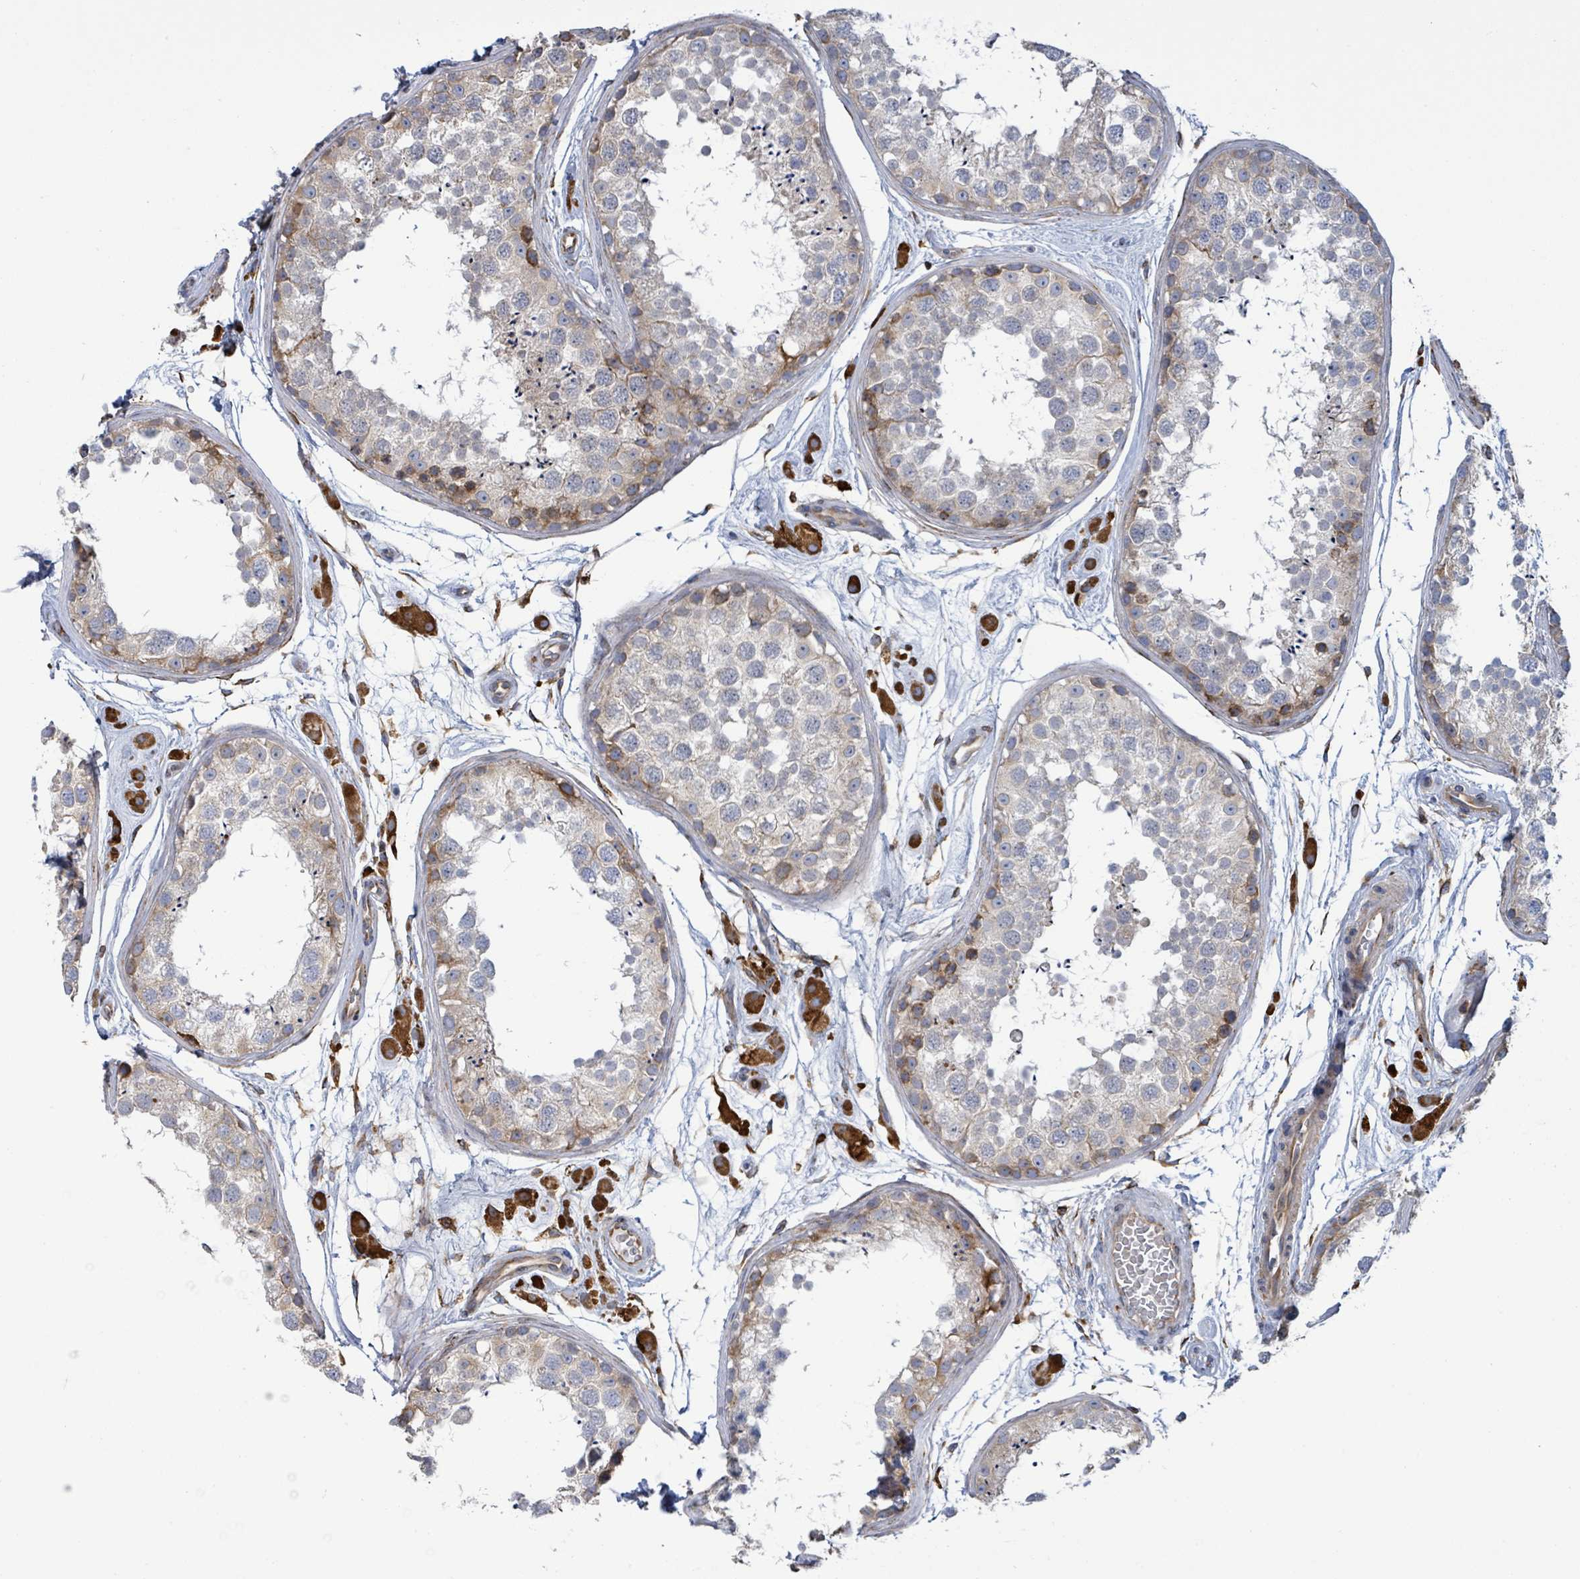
{"staining": {"intensity": "moderate", "quantity": "<25%", "location": "cytoplasmic/membranous"}, "tissue": "testis", "cell_type": "Cells in seminiferous ducts", "image_type": "normal", "snomed": [{"axis": "morphology", "description": "Normal tissue, NOS"}, {"axis": "topography", "description": "Testis"}], "caption": "Immunohistochemical staining of benign testis shows <25% levels of moderate cytoplasmic/membranous protein positivity in about <25% of cells in seminiferous ducts.", "gene": "RFPL4AL1", "patient": {"sex": "male", "age": 25}}